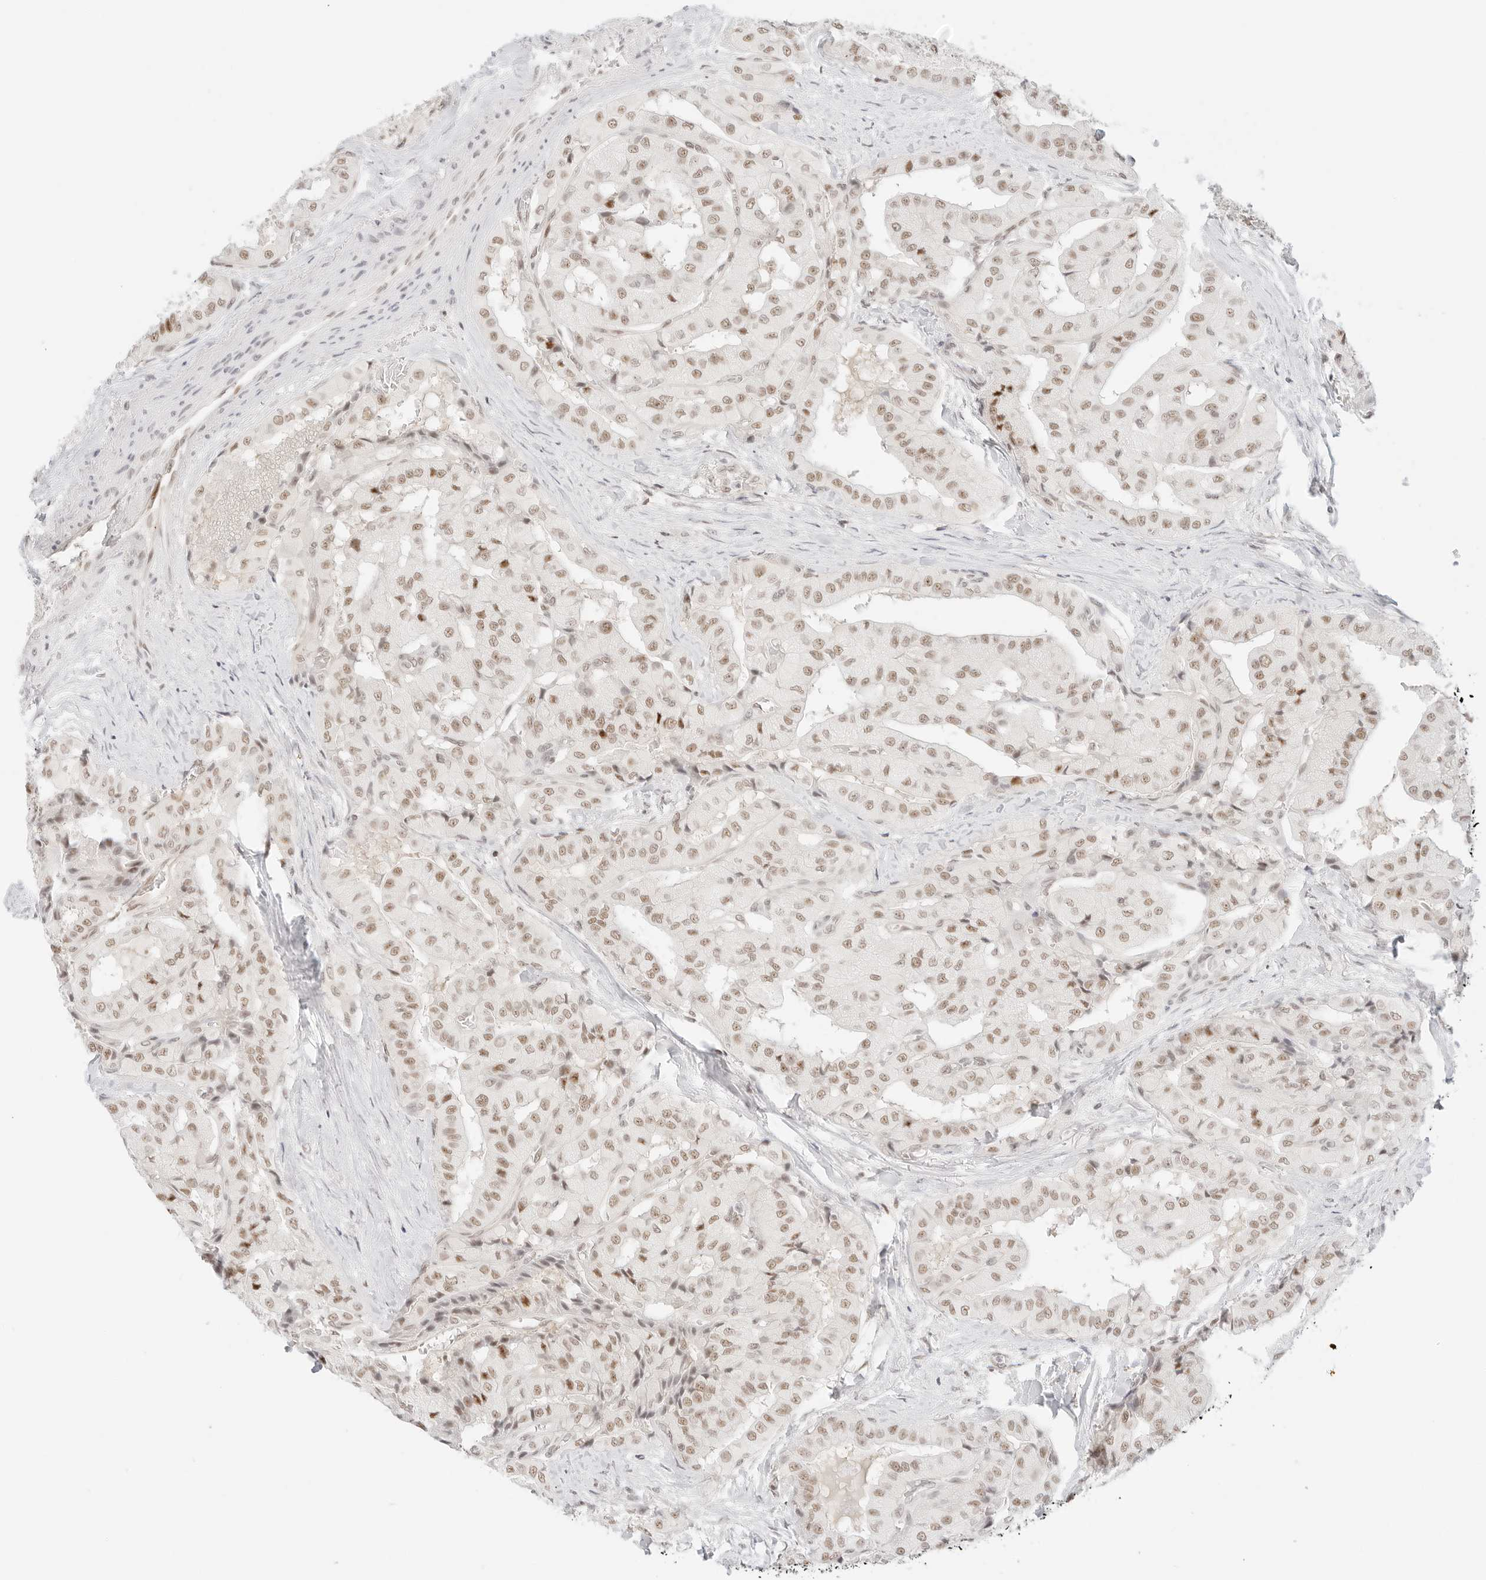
{"staining": {"intensity": "moderate", "quantity": ">75%", "location": "nuclear"}, "tissue": "thyroid cancer", "cell_type": "Tumor cells", "image_type": "cancer", "snomed": [{"axis": "morphology", "description": "Papillary adenocarcinoma, NOS"}, {"axis": "topography", "description": "Thyroid gland"}], "caption": "Human thyroid papillary adenocarcinoma stained with a protein marker demonstrates moderate staining in tumor cells.", "gene": "ITGA6", "patient": {"sex": "female", "age": 59}}